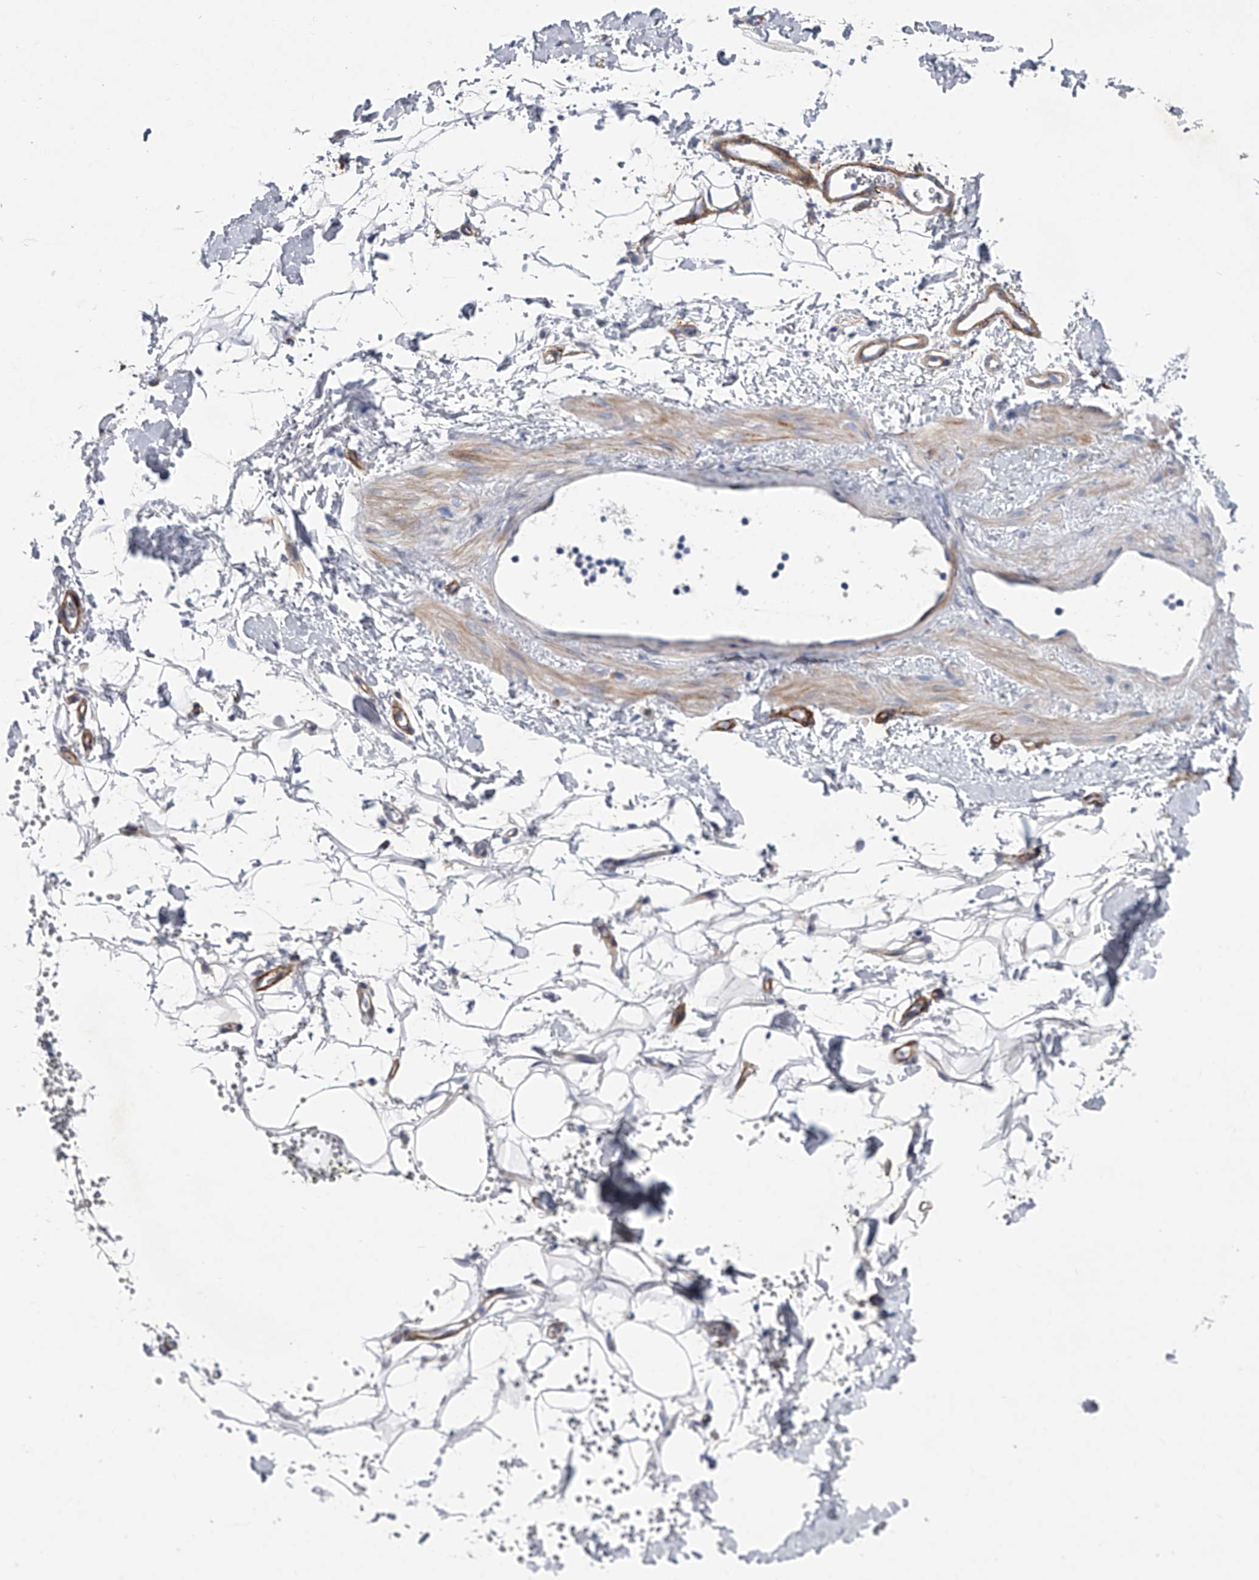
{"staining": {"intensity": "negative", "quantity": "none", "location": "none"}, "tissue": "adipose tissue", "cell_type": "Adipocytes", "image_type": "normal", "snomed": [{"axis": "morphology", "description": "Normal tissue, NOS"}, {"axis": "morphology", "description": "Adenocarcinoma, NOS"}, {"axis": "topography", "description": "Pancreas"}, {"axis": "topography", "description": "Peripheral nerve tissue"}], "caption": "Immunohistochemical staining of normal adipose tissue demonstrates no significant staining in adipocytes.", "gene": "ALG14", "patient": {"sex": "male", "age": 59}}